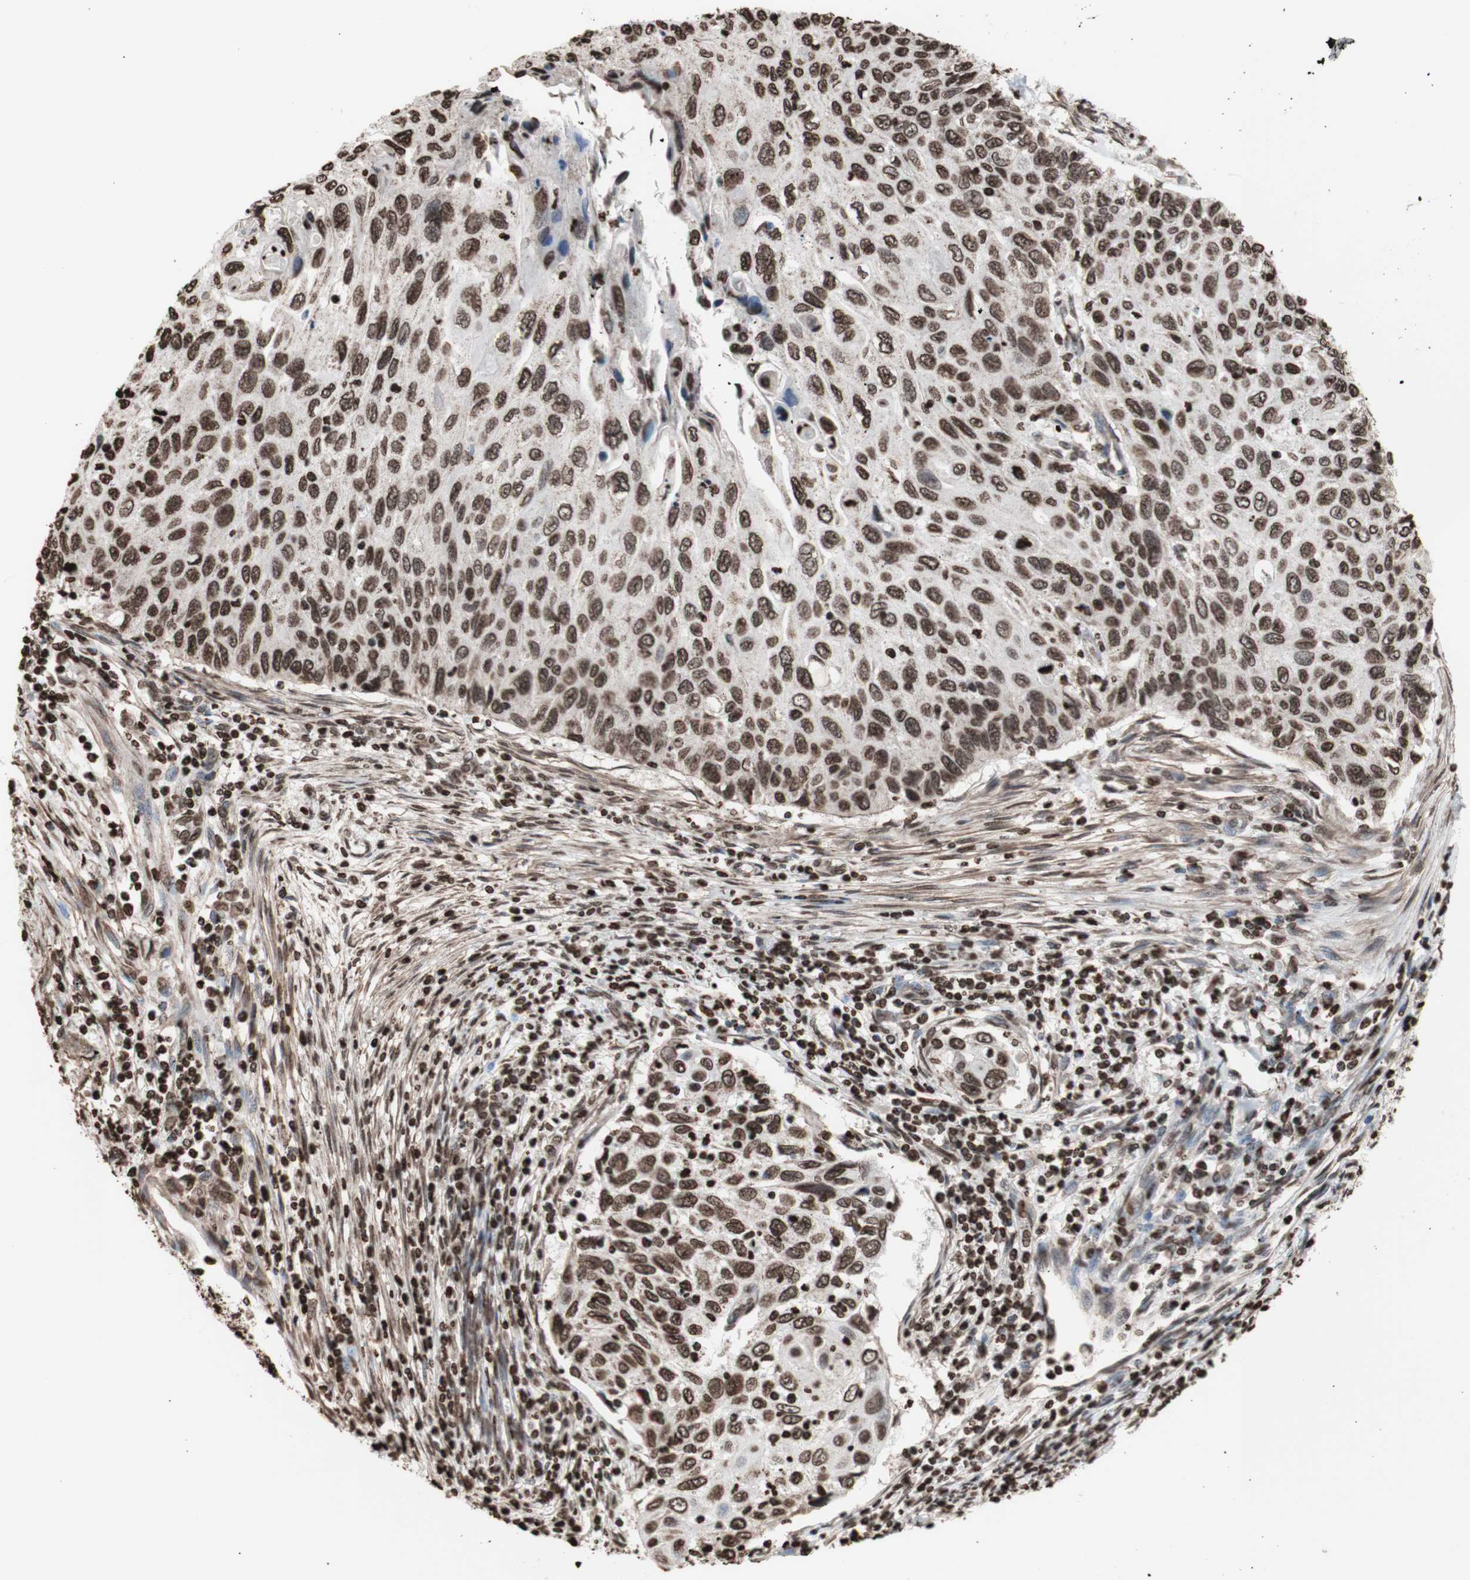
{"staining": {"intensity": "strong", "quantity": ">75%", "location": "cytoplasmic/membranous,nuclear"}, "tissue": "cervical cancer", "cell_type": "Tumor cells", "image_type": "cancer", "snomed": [{"axis": "morphology", "description": "Squamous cell carcinoma, NOS"}, {"axis": "topography", "description": "Cervix"}], "caption": "Immunohistochemical staining of human cervical squamous cell carcinoma exhibits strong cytoplasmic/membranous and nuclear protein staining in about >75% of tumor cells.", "gene": "SNAI2", "patient": {"sex": "female", "age": 70}}